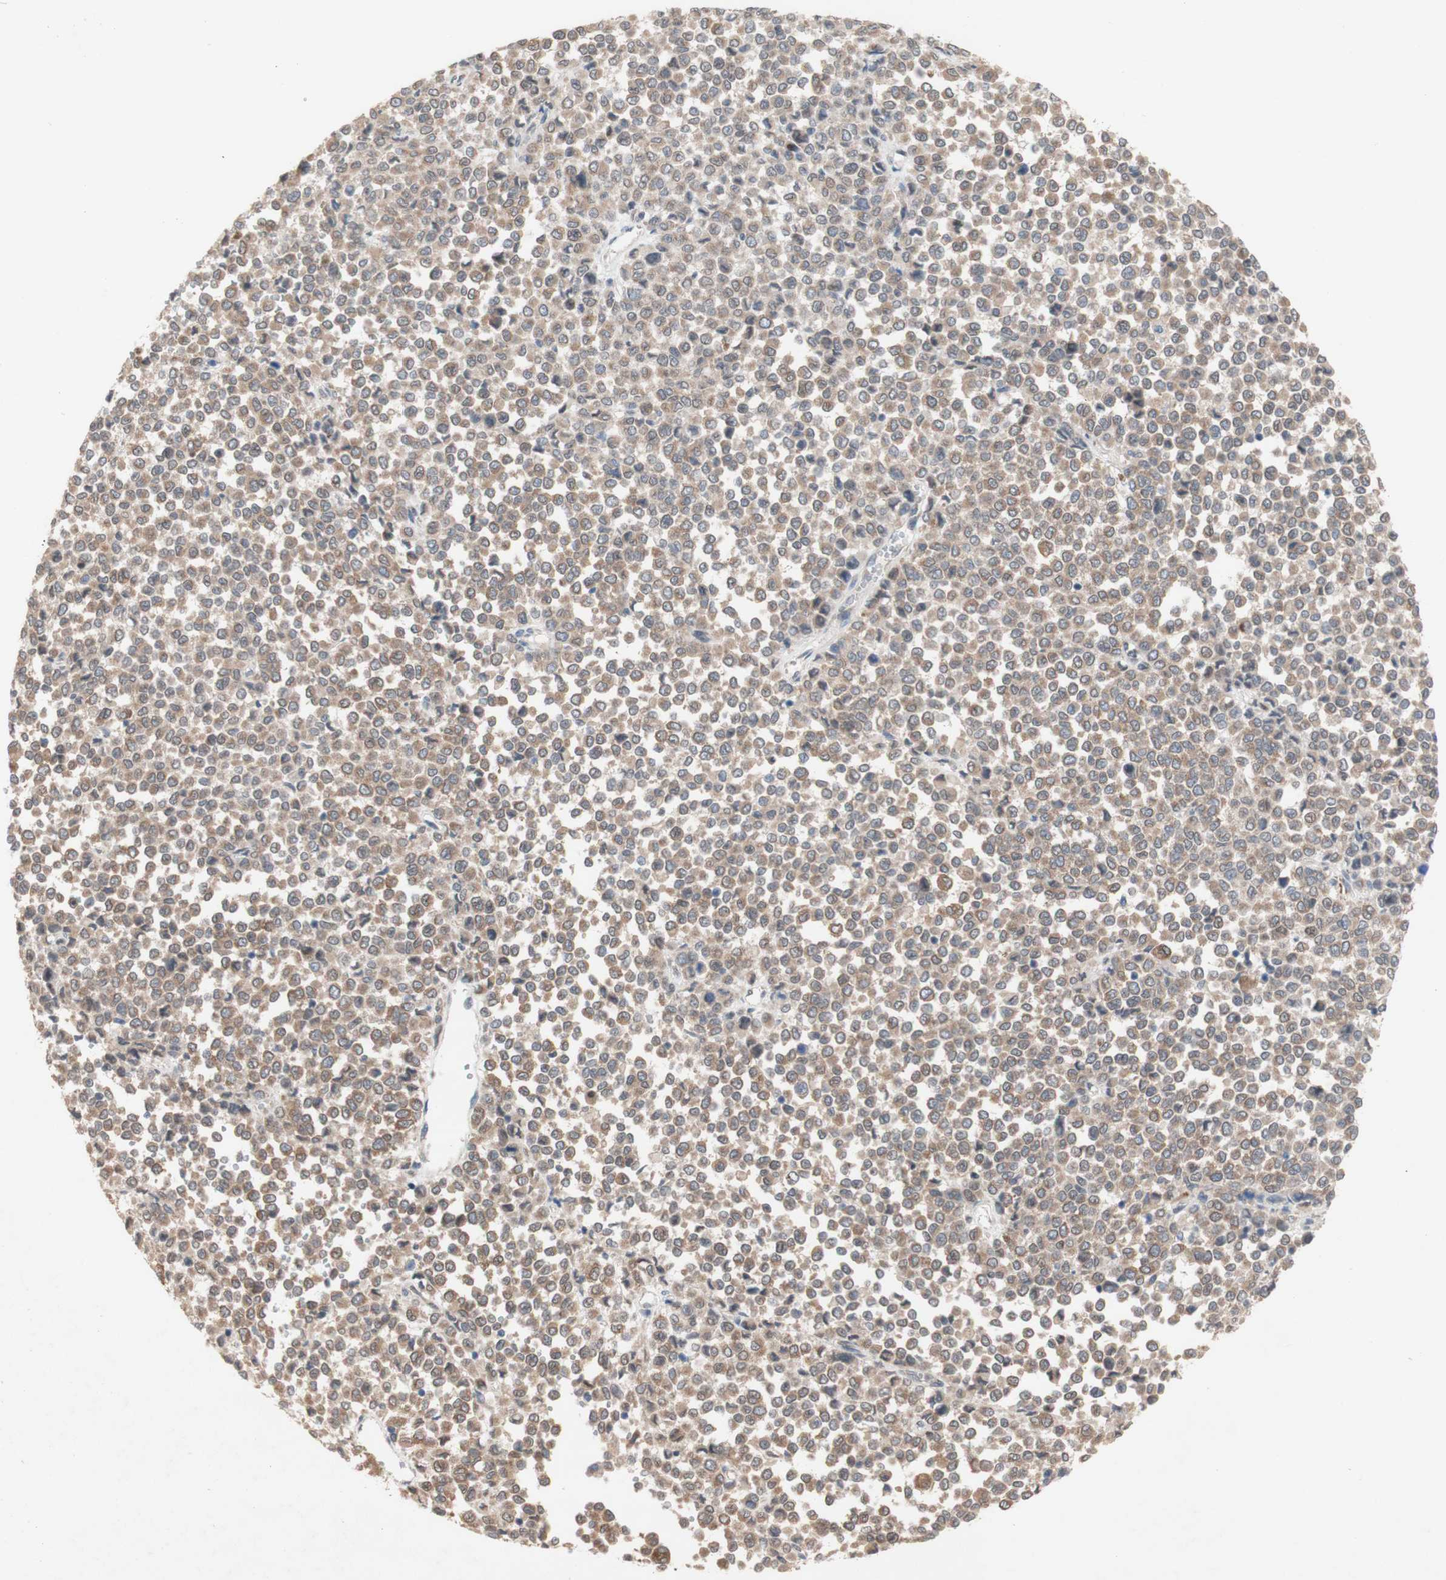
{"staining": {"intensity": "moderate", "quantity": ">75%", "location": "cytoplasmic/membranous,nuclear"}, "tissue": "melanoma", "cell_type": "Tumor cells", "image_type": "cancer", "snomed": [{"axis": "morphology", "description": "Malignant melanoma, Metastatic site"}, {"axis": "topography", "description": "Pancreas"}], "caption": "DAB immunohistochemical staining of human malignant melanoma (metastatic site) reveals moderate cytoplasmic/membranous and nuclear protein positivity in approximately >75% of tumor cells. The staining is performed using DAB brown chromogen to label protein expression. The nuclei are counter-stained blue using hematoxylin.", "gene": "PDGFB", "patient": {"sex": "female", "age": 30}}